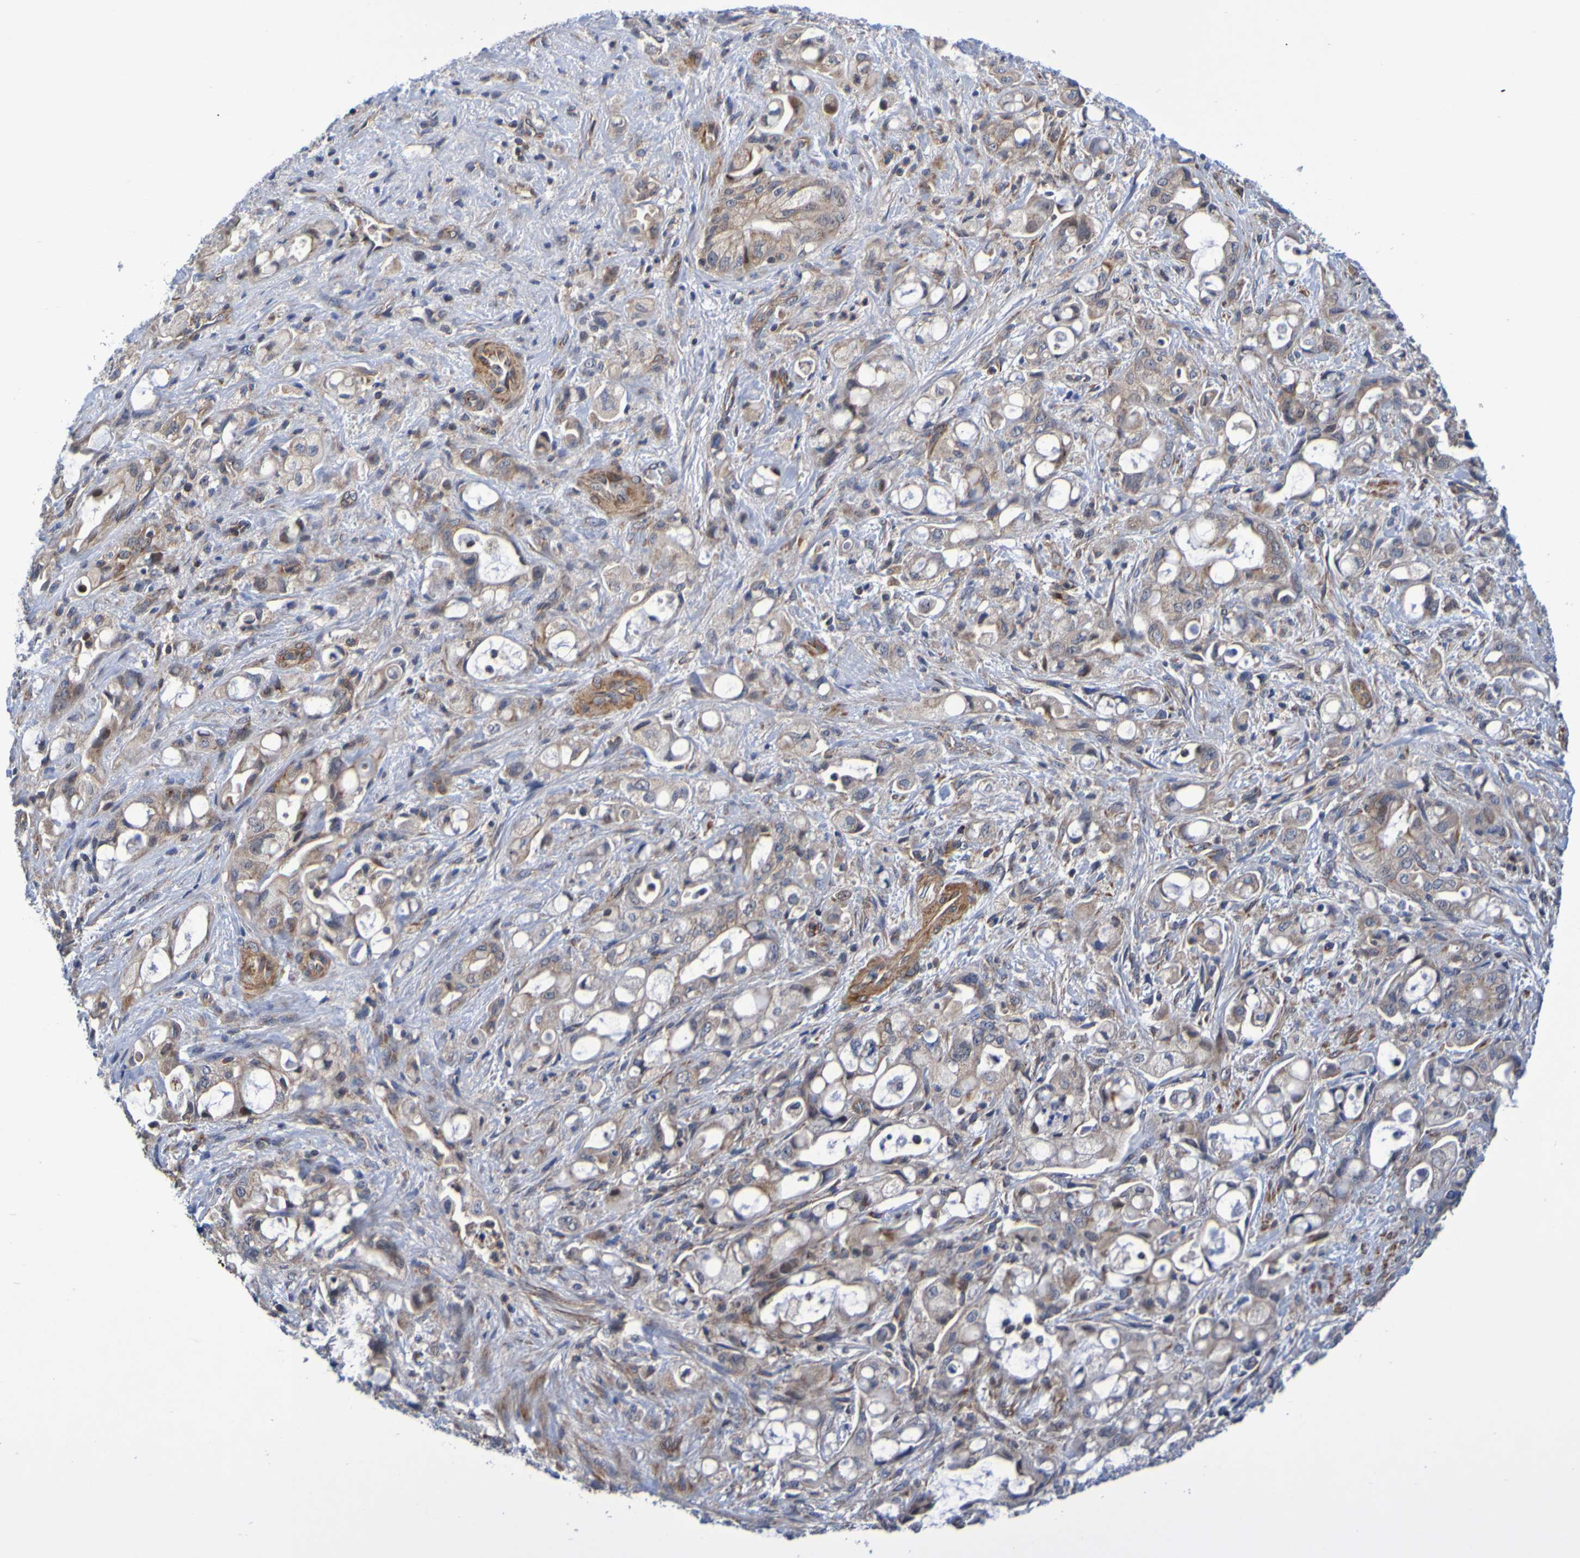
{"staining": {"intensity": "moderate", "quantity": ">75%", "location": "cytoplasmic/membranous"}, "tissue": "pancreatic cancer", "cell_type": "Tumor cells", "image_type": "cancer", "snomed": [{"axis": "morphology", "description": "Adenocarcinoma, NOS"}, {"axis": "topography", "description": "Pancreas"}], "caption": "Protein analysis of adenocarcinoma (pancreatic) tissue shows moderate cytoplasmic/membranous staining in about >75% of tumor cells.", "gene": "CCDC51", "patient": {"sex": "male", "age": 79}}